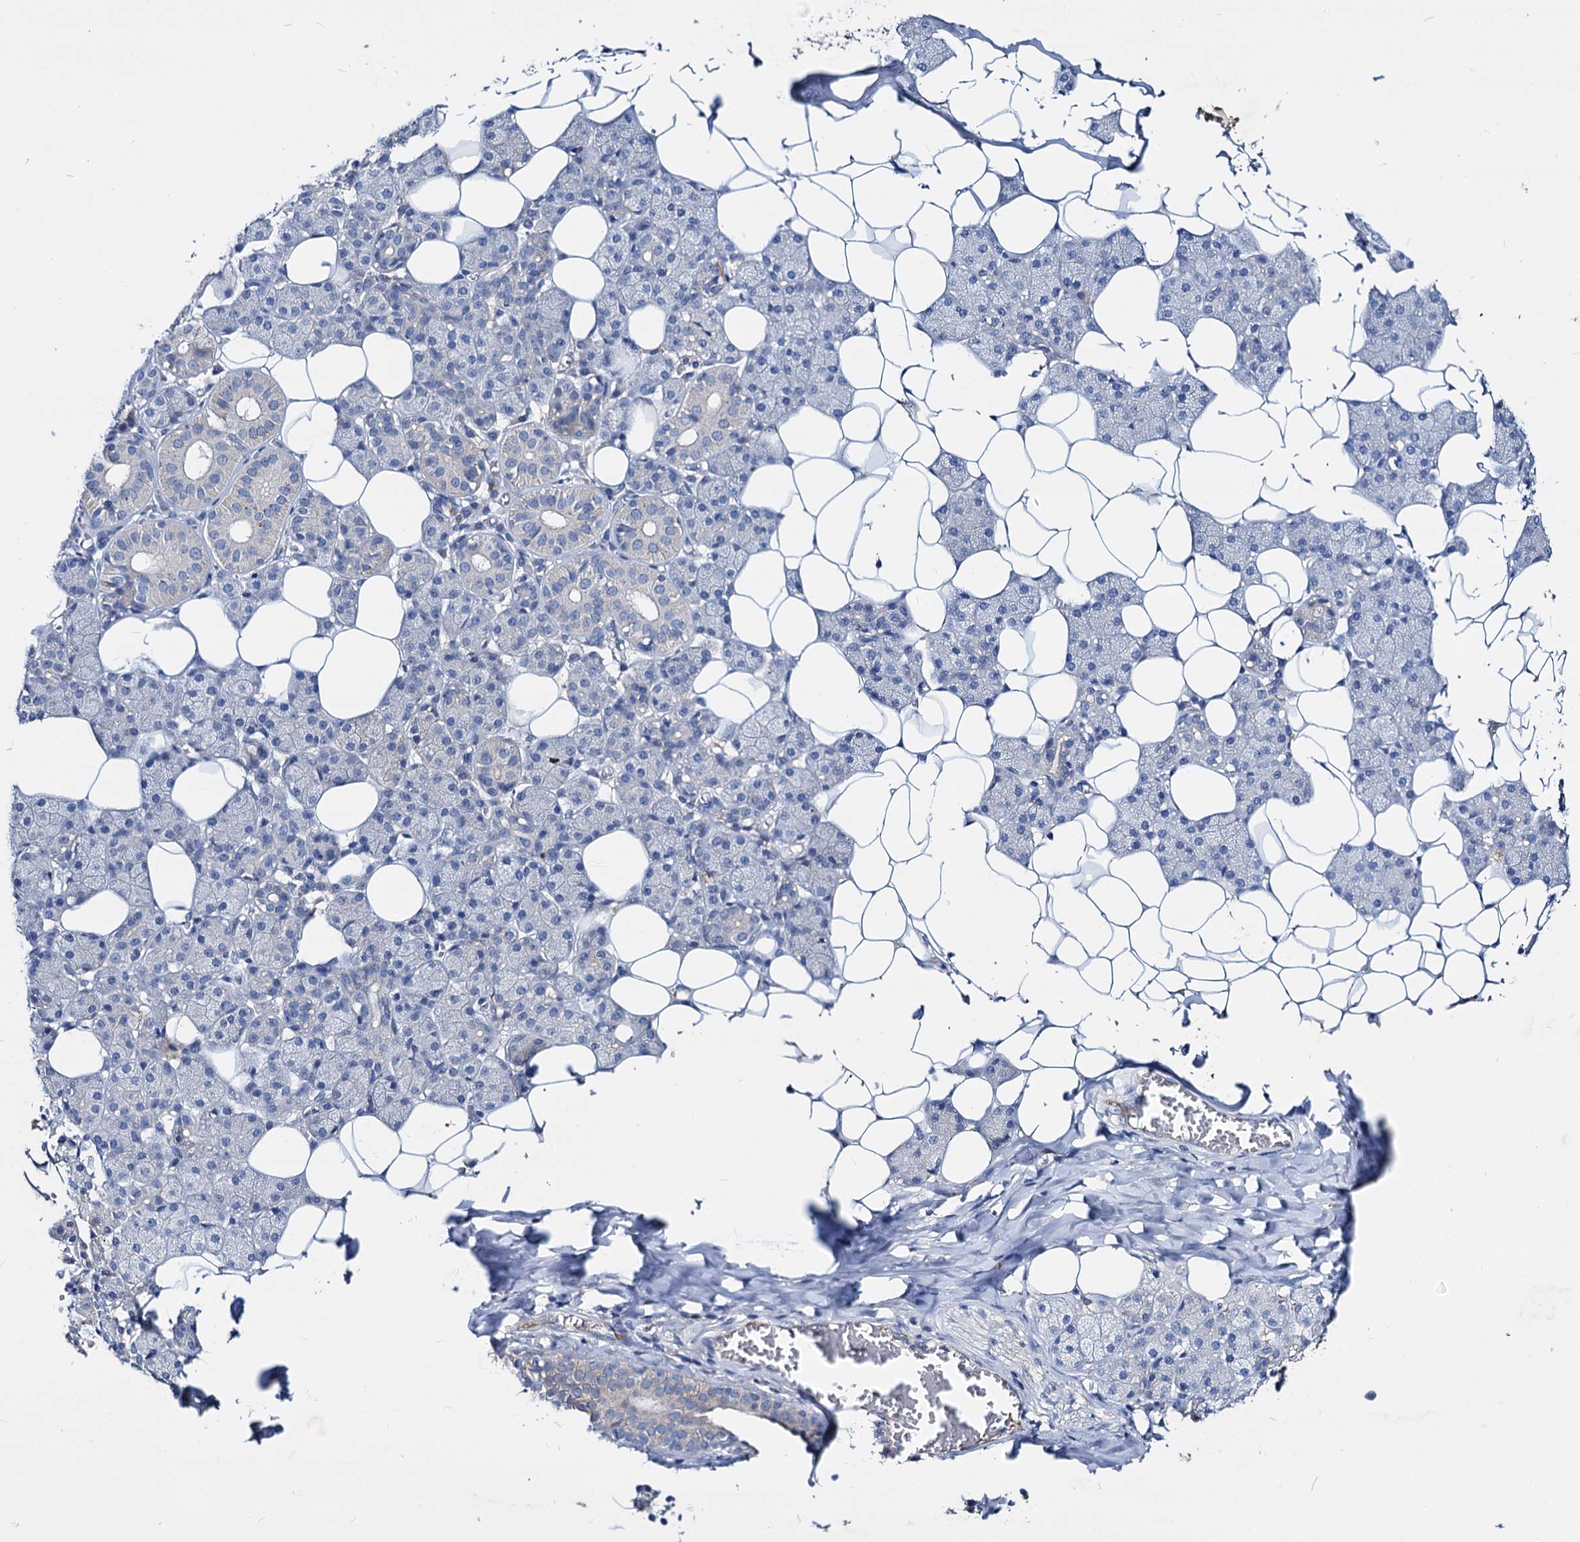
{"staining": {"intensity": "weak", "quantity": "<25%", "location": "cytoplasmic/membranous"}, "tissue": "salivary gland", "cell_type": "Glandular cells", "image_type": "normal", "snomed": [{"axis": "morphology", "description": "Normal tissue, NOS"}, {"axis": "topography", "description": "Salivary gland"}], "caption": "Glandular cells show no significant expression in benign salivary gland. Brightfield microscopy of immunohistochemistry stained with DAB (3,3'-diaminobenzidine) (brown) and hematoxylin (blue), captured at high magnification.", "gene": "ACY3", "patient": {"sex": "female", "age": 33}}